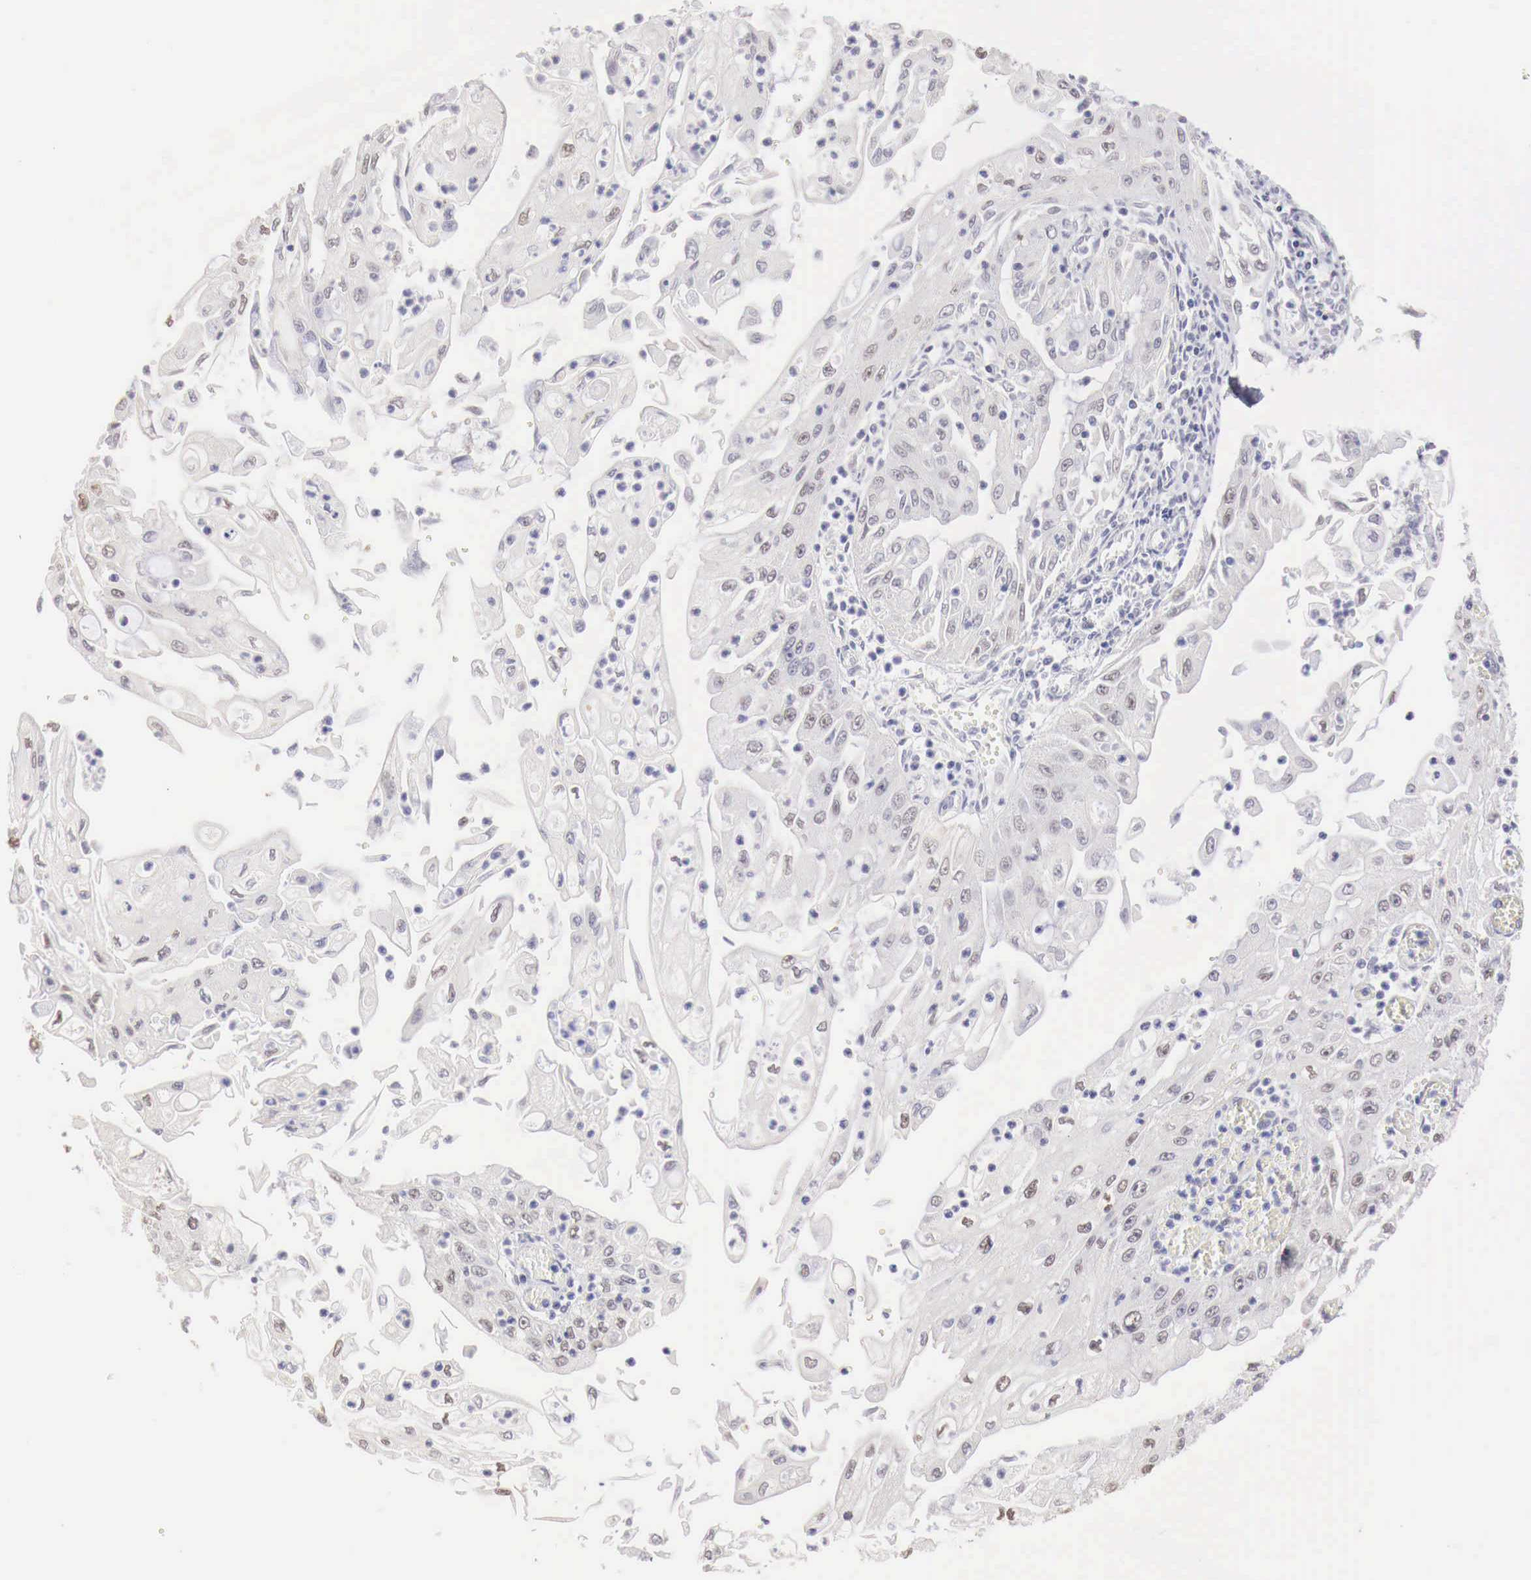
{"staining": {"intensity": "negative", "quantity": "none", "location": "none"}, "tissue": "endometrial cancer", "cell_type": "Tumor cells", "image_type": "cancer", "snomed": [{"axis": "morphology", "description": "Adenocarcinoma, NOS"}, {"axis": "topography", "description": "Endometrium"}], "caption": "Tumor cells show no significant protein positivity in endometrial cancer (adenocarcinoma).", "gene": "UBA1", "patient": {"sex": "female", "age": 75}}